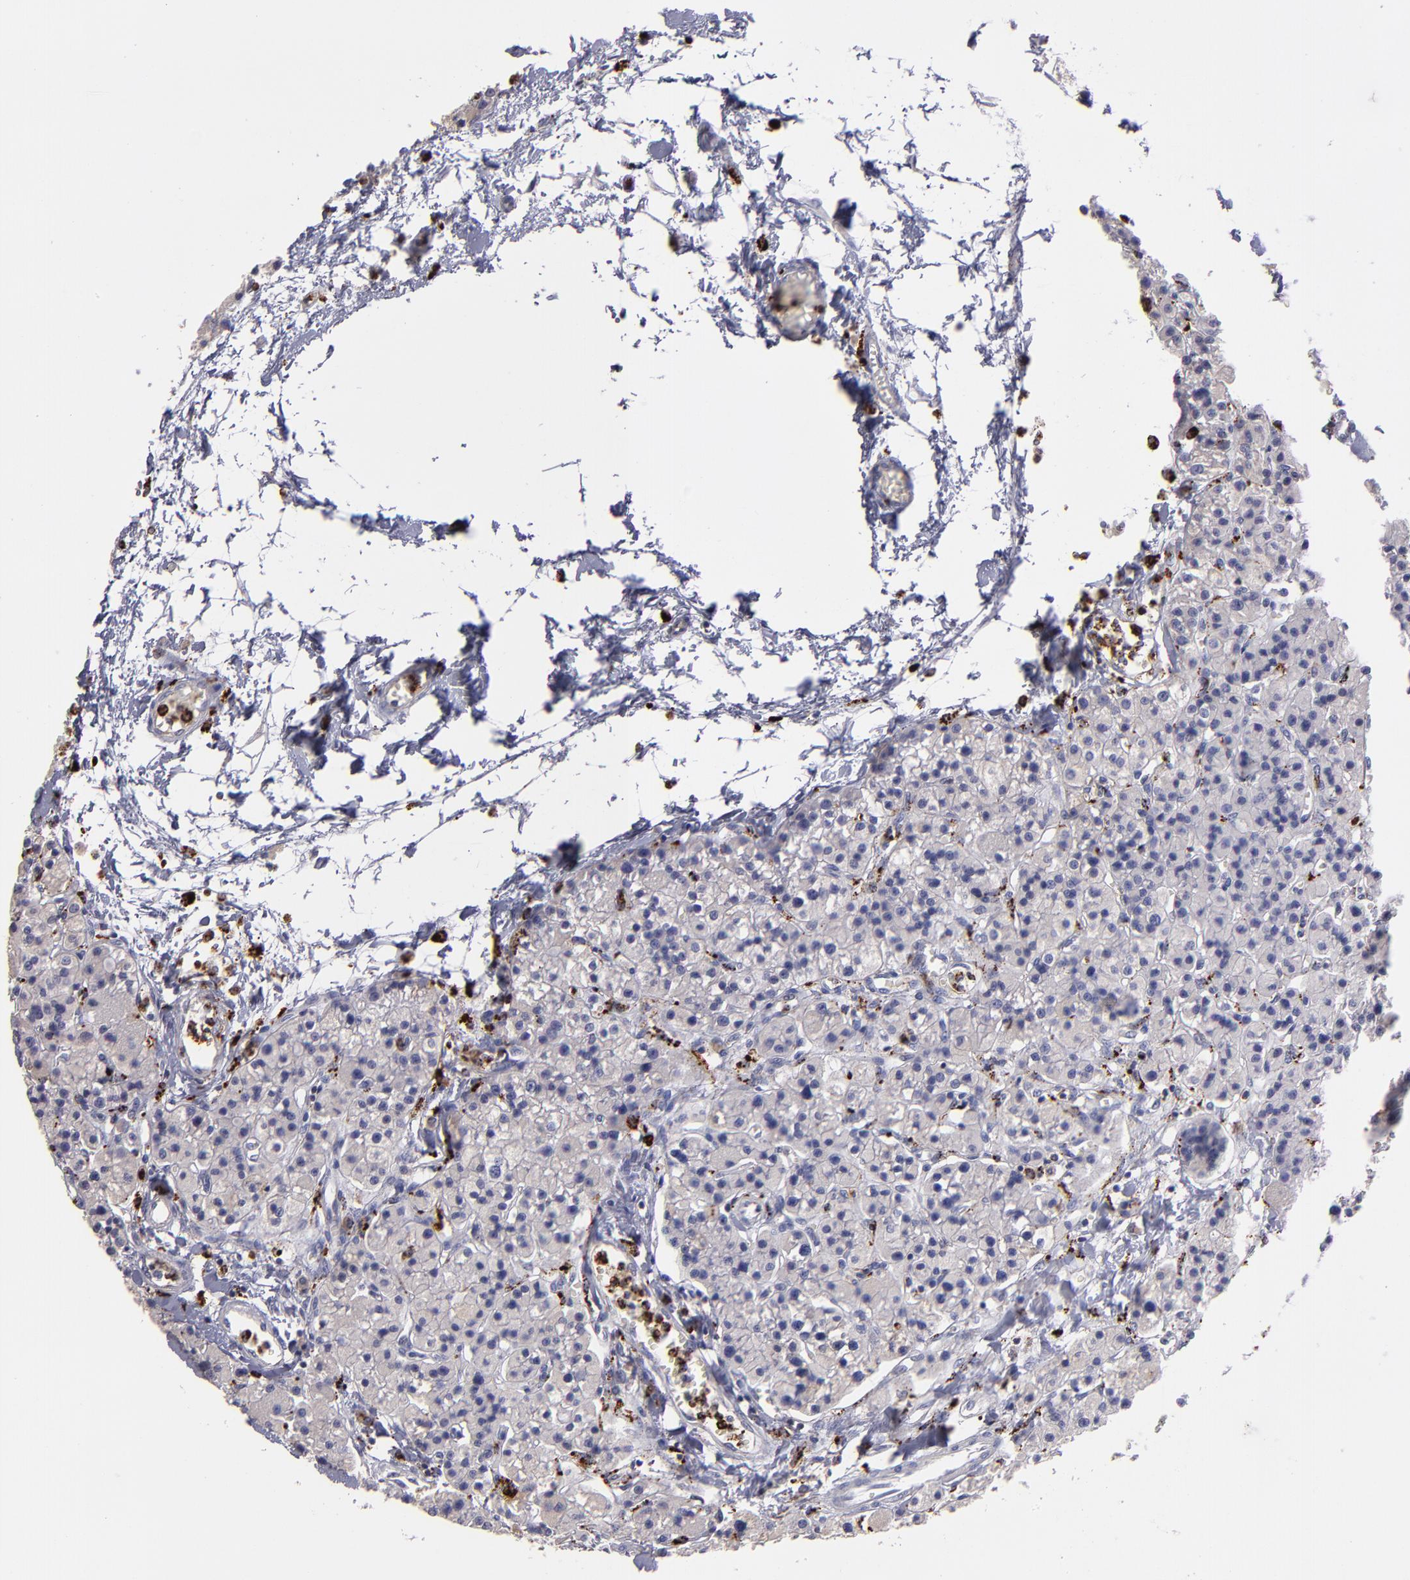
{"staining": {"intensity": "negative", "quantity": "none", "location": "none"}, "tissue": "parathyroid gland", "cell_type": "Glandular cells", "image_type": "normal", "snomed": [{"axis": "morphology", "description": "Normal tissue, NOS"}, {"axis": "topography", "description": "Parathyroid gland"}], "caption": "DAB immunohistochemical staining of benign human parathyroid gland reveals no significant positivity in glandular cells. The staining is performed using DAB (3,3'-diaminobenzidine) brown chromogen with nuclei counter-stained in using hematoxylin.", "gene": "CTSS", "patient": {"sex": "female", "age": 58}}